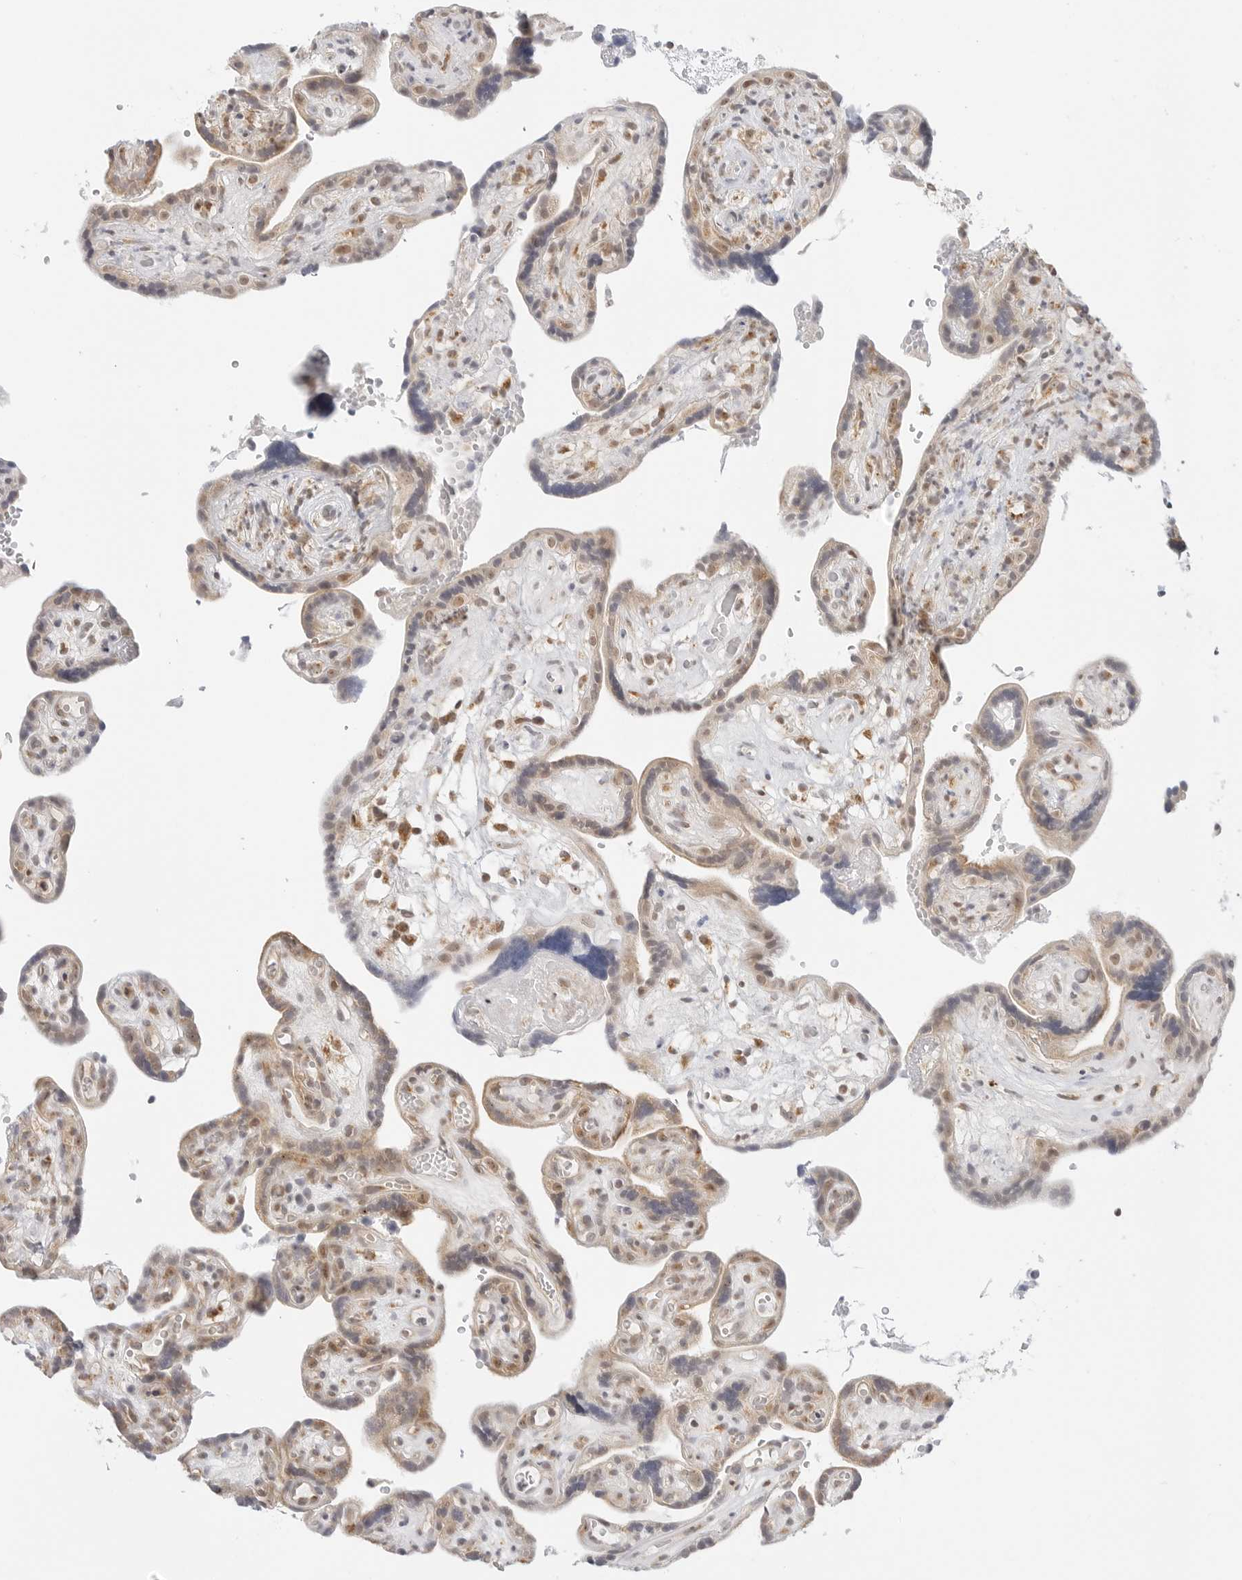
{"staining": {"intensity": "weak", "quantity": ">75%", "location": "cytoplasmic/membranous,nuclear"}, "tissue": "placenta", "cell_type": "Decidual cells", "image_type": "normal", "snomed": [{"axis": "morphology", "description": "Normal tissue, NOS"}, {"axis": "topography", "description": "Placenta"}], "caption": "IHC image of benign human placenta stained for a protein (brown), which shows low levels of weak cytoplasmic/membranous,nuclear expression in approximately >75% of decidual cells.", "gene": "GORAB", "patient": {"sex": "female", "age": 30}}